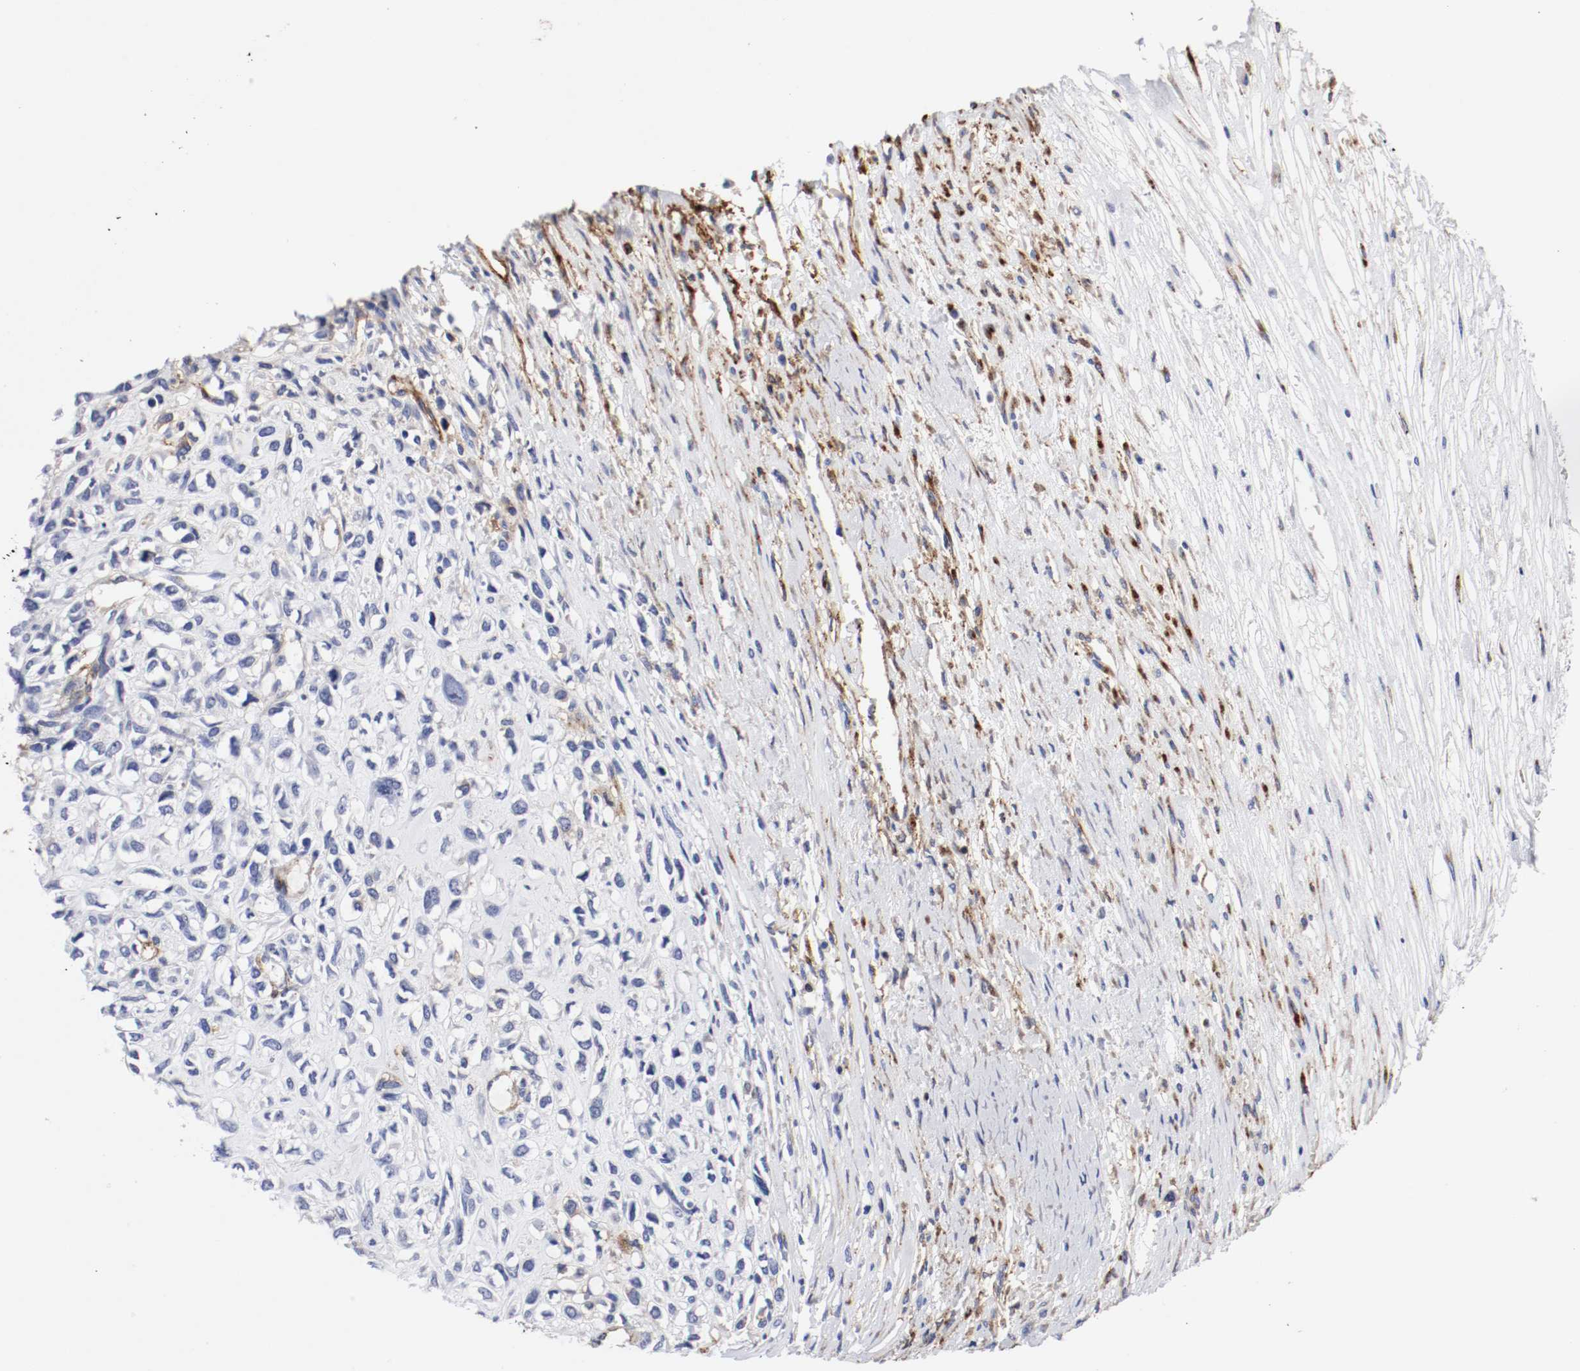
{"staining": {"intensity": "moderate", "quantity": "25%-75%", "location": "cytoplasmic/membranous"}, "tissue": "head and neck cancer", "cell_type": "Tumor cells", "image_type": "cancer", "snomed": [{"axis": "morphology", "description": "Necrosis, NOS"}, {"axis": "morphology", "description": "Neoplasm, malignant, NOS"}, {"axis": "topography", "description": "Salivary gland"}, {"axis": "topography", "description": "Head-Neck"}], "caption": "The immunohistochemical stain labels moderate cytoplasmic/membranous expression in tumor cells of head and neck malignant neoplasm tissue. The staining was performed using DAB to visualize the protein expression in brown, while the nuclei were stained in blue with hematoxylin (Magnification: 20x).", "gene": "IFITM1", "patient": {"sex": "male", "age": 43}}